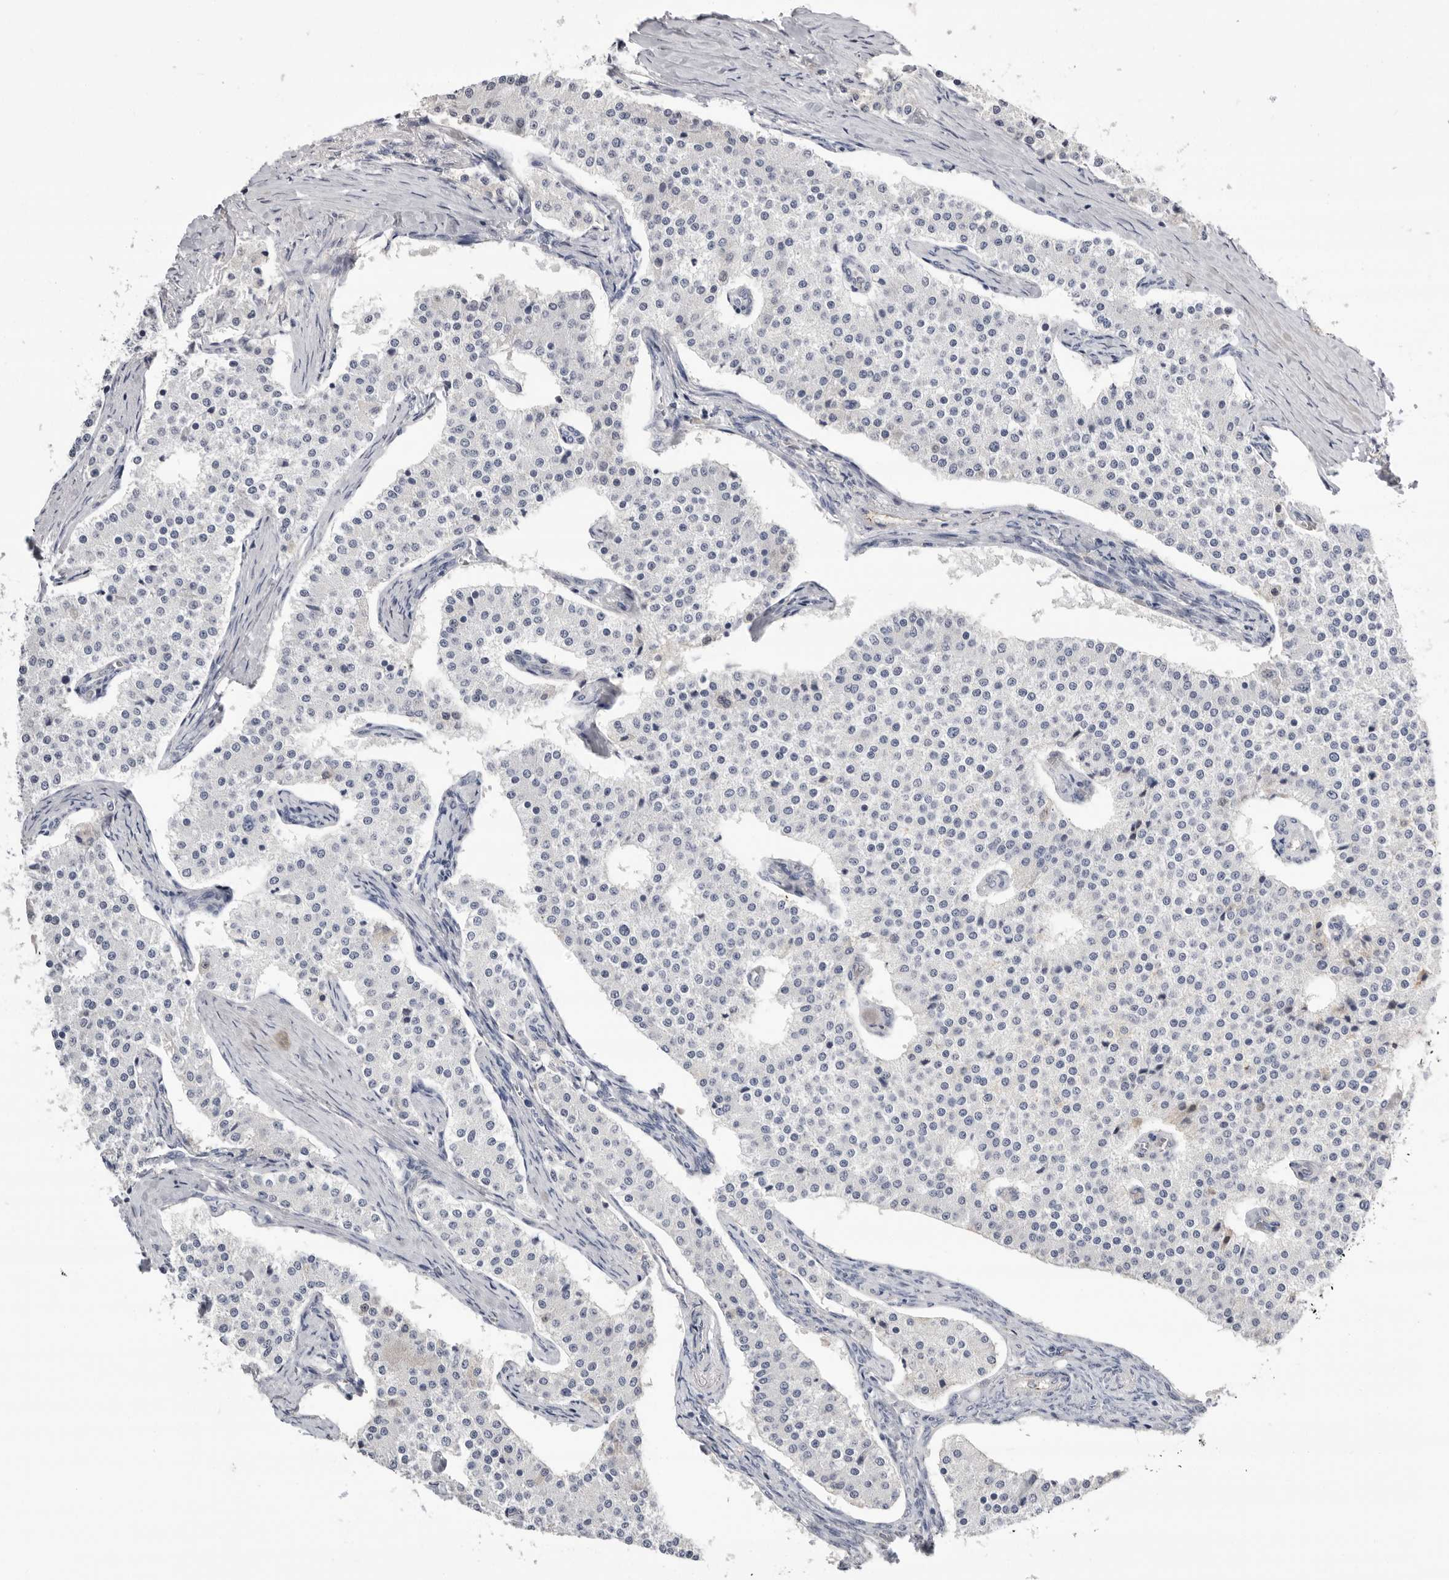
{"staining": {"intensity": "negative", "quantity": "none", "location": "none"}, "tissue": "carcinoid", "cell_type": "Tumor cells", "image_type": "cancer", "snomed": [{"axis": "morphology", "description": "Carcinoid, malignant, NOS"}, {"axis": "topography", "description": "Colon"}], "caption": "This micrograph is of carcinoid stained with immunohistochemistry (IHC) to label a protein in brown with the nuclei are counter-stained blue. There is no positivity in tumor cells.", "gene": "APOA2", "patient": {"sex": "female", "age": 52}}